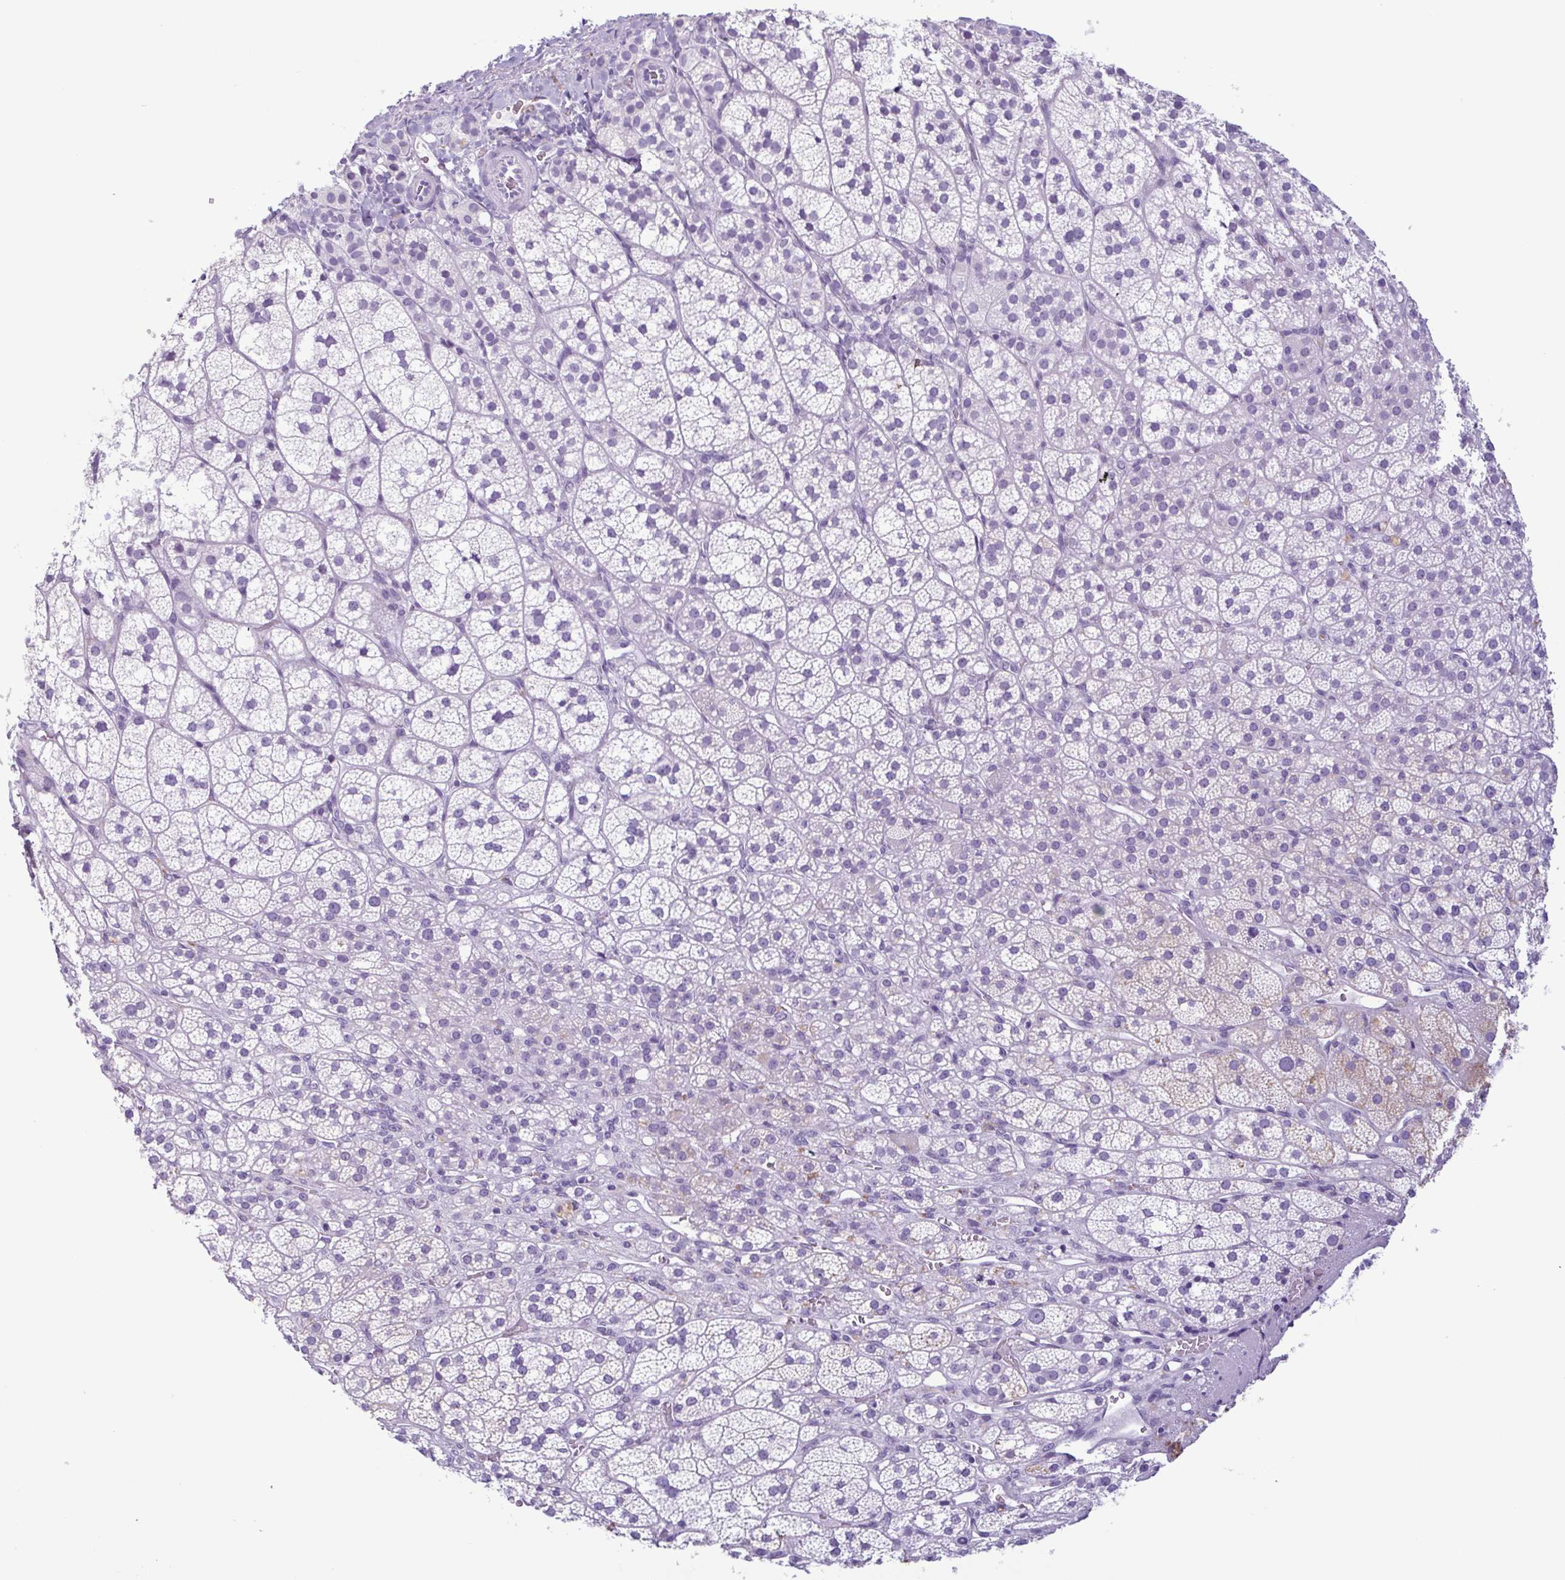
{"staining": {"intensity": "negative", "quantity": "none", "location": "none"}, "tissue": "adrenal gland", "cell_type": "Glandular cells", "image_type": "normal", "snomed": [{"axis": "morphology", "description": "Normal tissue, NOS"}, {"axis": "topography", "description": "Adrenal gland"}], "caption": "A high-resolution micrograph shows immunohistochemistry (IHC) staining of unremarkable adrenal gland, which displays no significant expression in glandular cells. (DAB (3,3'-diaminobenzidine) immunohistochemistry (IHC) visualized using brightfield microscopy, high magnification).", "gene": "LTF", "patient": {"sex": "female", "age": 60}}